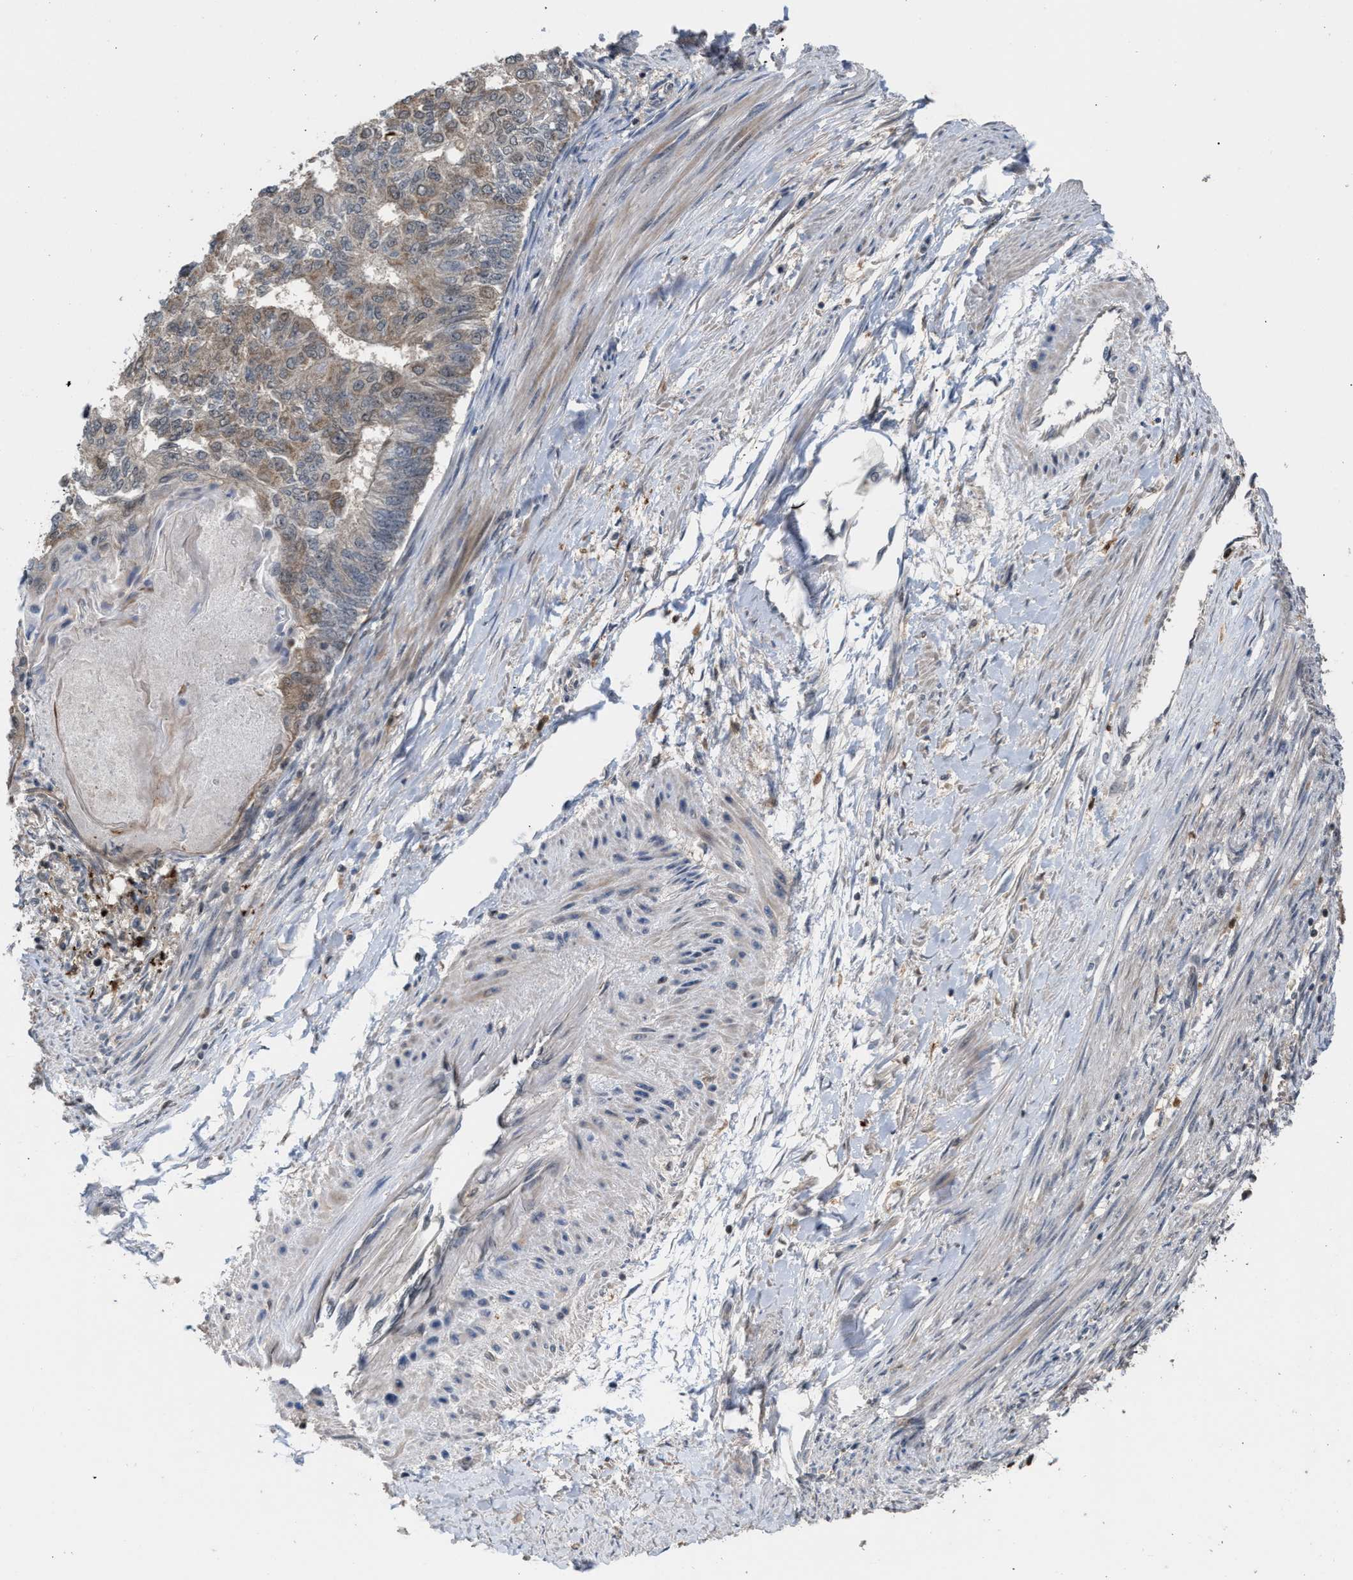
{"staining": {"intensity": "weak", "quantity": "<25%", "location": "cytoplasmic/membranous"}, "tissue": "endometrial cancer", "cell_type": "Tumor cells", "image_type": "cancer", "snomed": [{"axis": "morphology", "description": "Adenocarcinoma, NOS"}, {"axis": "topography", "description": "Endometrium"}], "caption": "The histopathology image shows no significant positivity in tumor cells of adenocarcinoma (endometrial).", "gene": "C9orf78", "patient": {"sex": "female", "age": 32}}